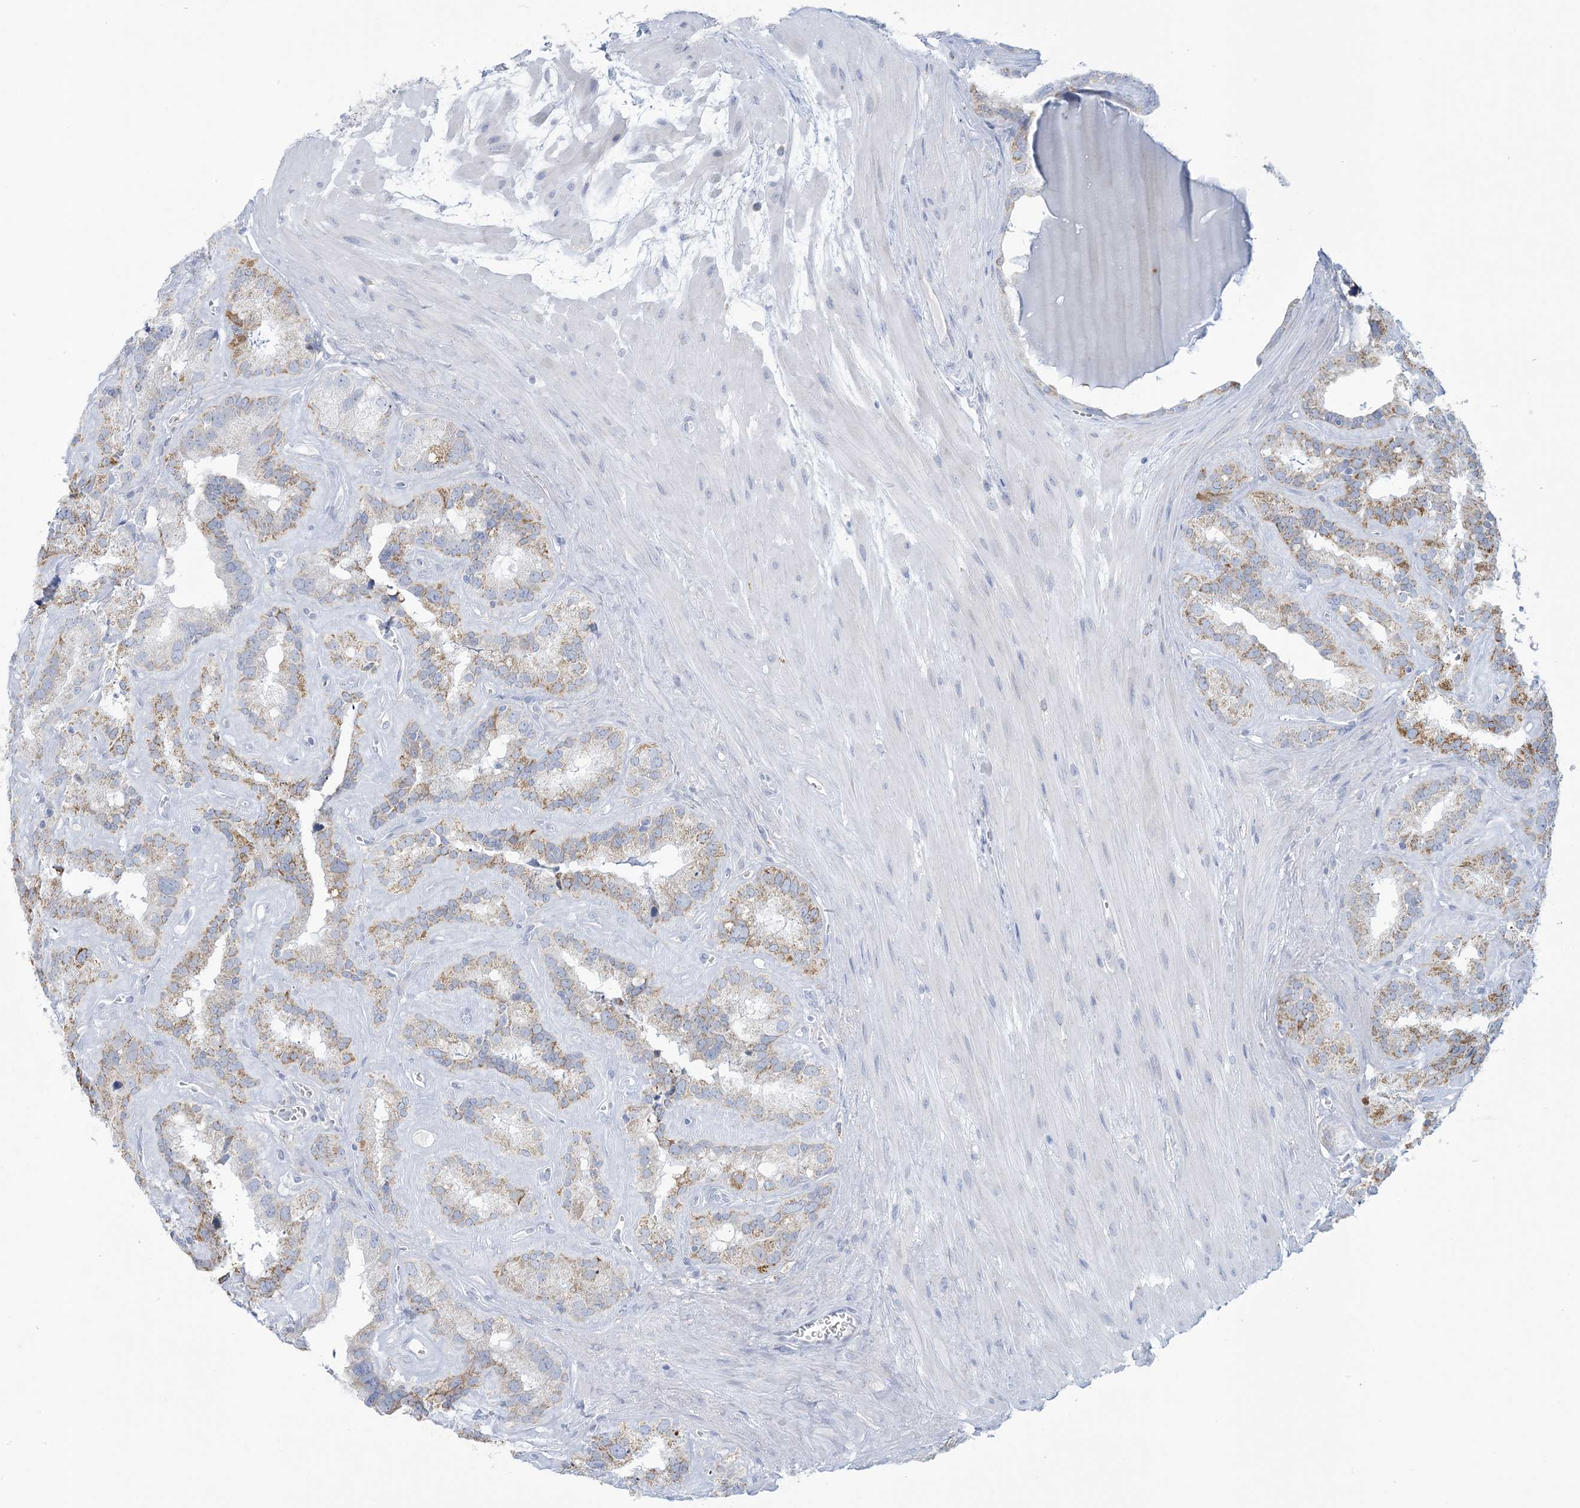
{"staining": {"intensity": "moderate", "quantity": "<25%", "location": "cytoplasmic/membranous"}, "tissue": "seminal vesicle", "cell_type": "Glandular cells", "image_type": "normal", "snomed": [{"axis": "morphology", "description": "Normal tissue, NOS"}, {"axis": "topography", "description": "Prostate"}, {"axis": "topography", "description": "Seminal veicle"}], "caption": "This image shows benign seminal vesicle stained with immunohistochemistry (IHC) to label a protein in brown. The cytoplasmic/membranous of glandular cells show moderate positivity for the protein. Nuclei are counter-stained blue.", "gene": "ZDHHC4", "patient": {"sex": "male", "age": 59}}